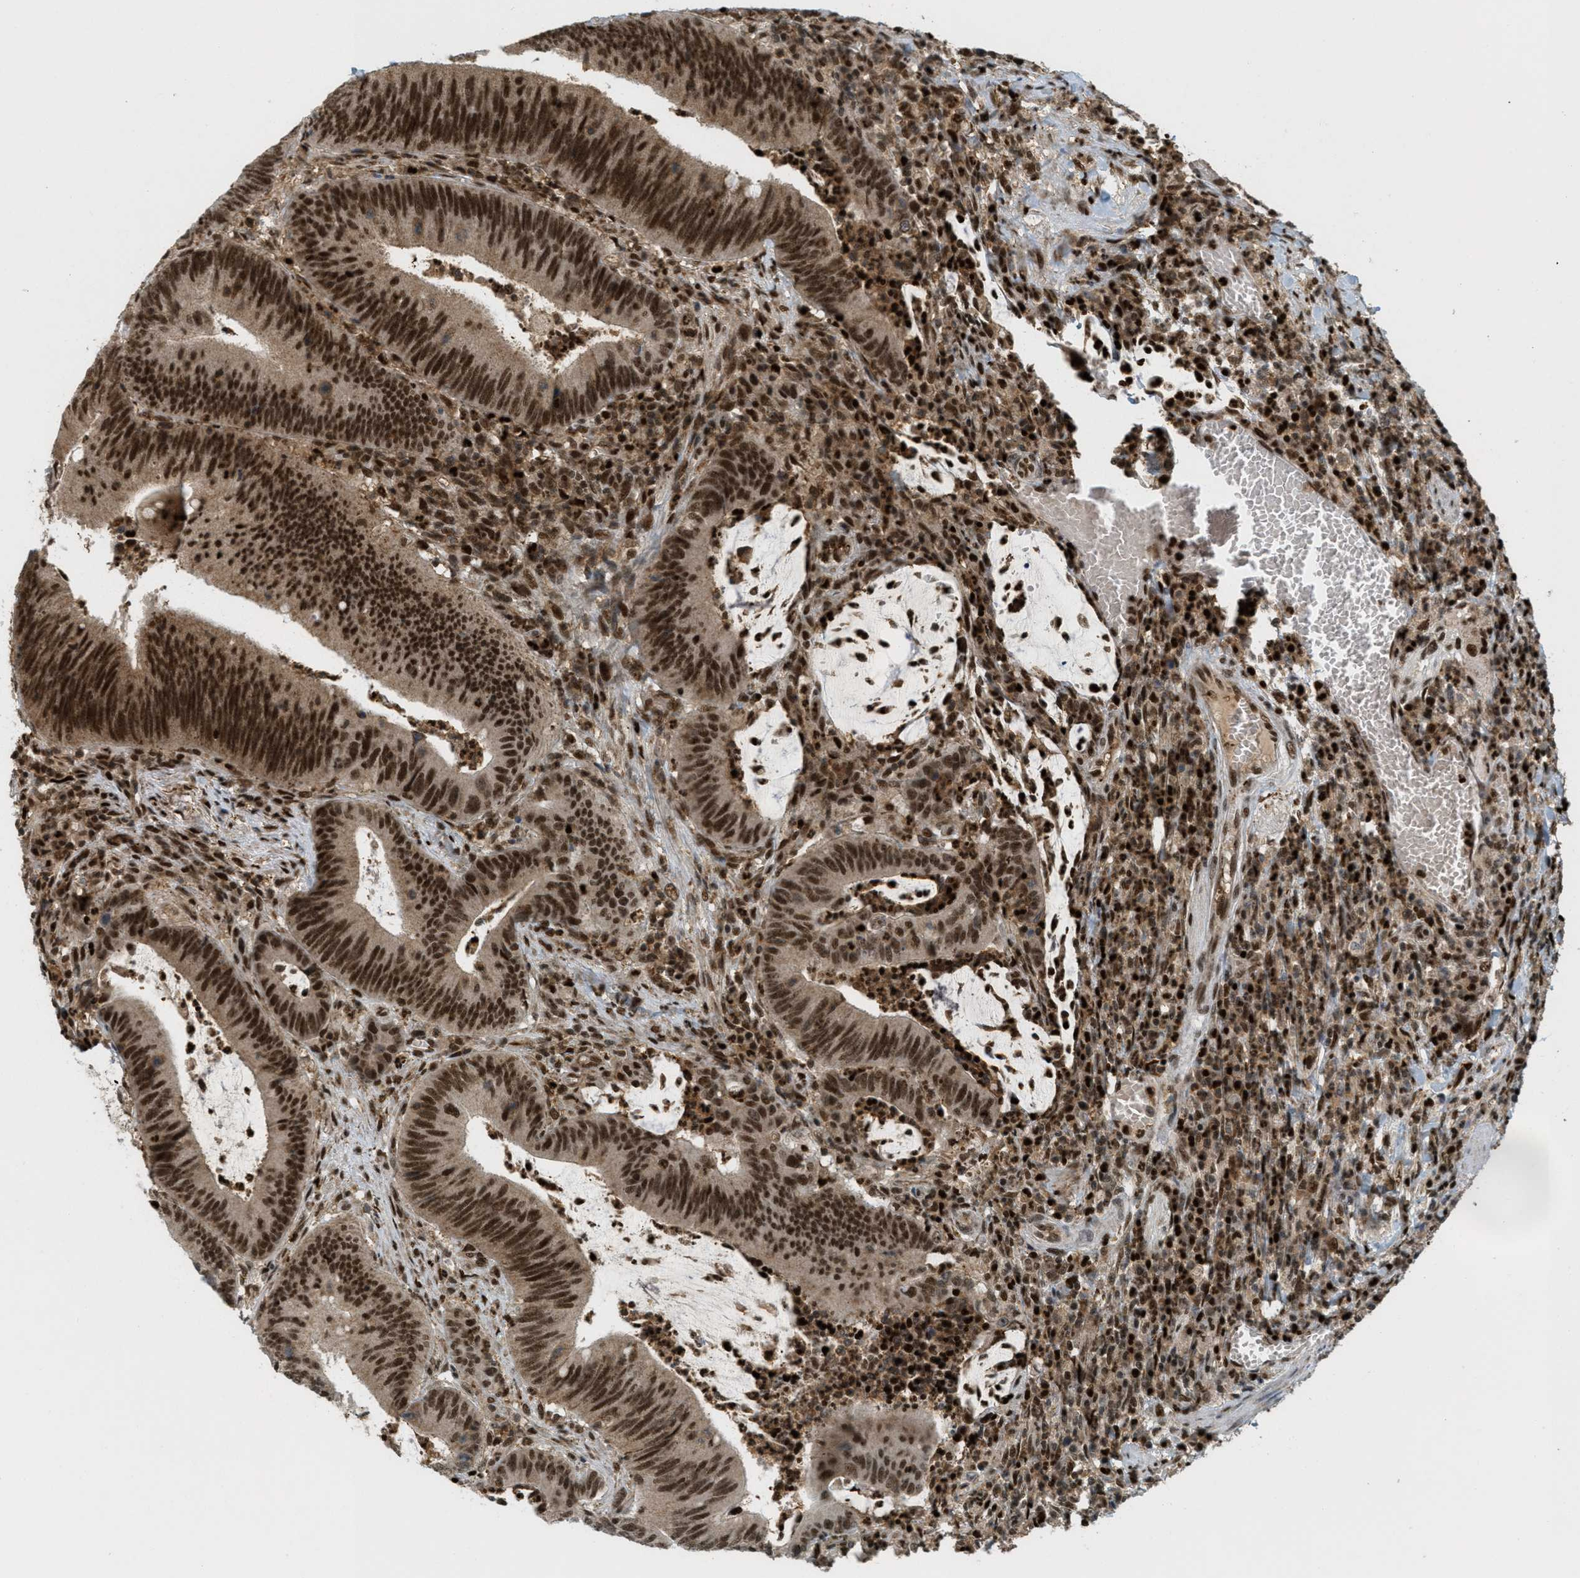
{"staining": {"intensity": "strong", "quantity": ">75%", "location": "cytoplasmic/membranous,nuclear"}, "tissue": "colorectal cancer", "cell_type": "Tumor cells", "image_type": "cancer", "snomed": [{"axis": "morphology", "description": "Normal tissue, NOS"}, {"axis": "morphology", "description": "Adenocarcinoma, NOS"}, {"axis": "topography", "description": "Rectum"}], "caption": "Immunohistochemistry micrograph of neoplastic tissue: human colorectal adenocarcinoma stained using IHC demonstrates high levels of strong protein expression localized specifically in the cytoplasmic/membranous and nuclear of tumor cells, appearing as a cytoplasmic/membranous and nuclear brown color.", "gene": "TLK1", "patient": {"sex": "female", "age": 66}}